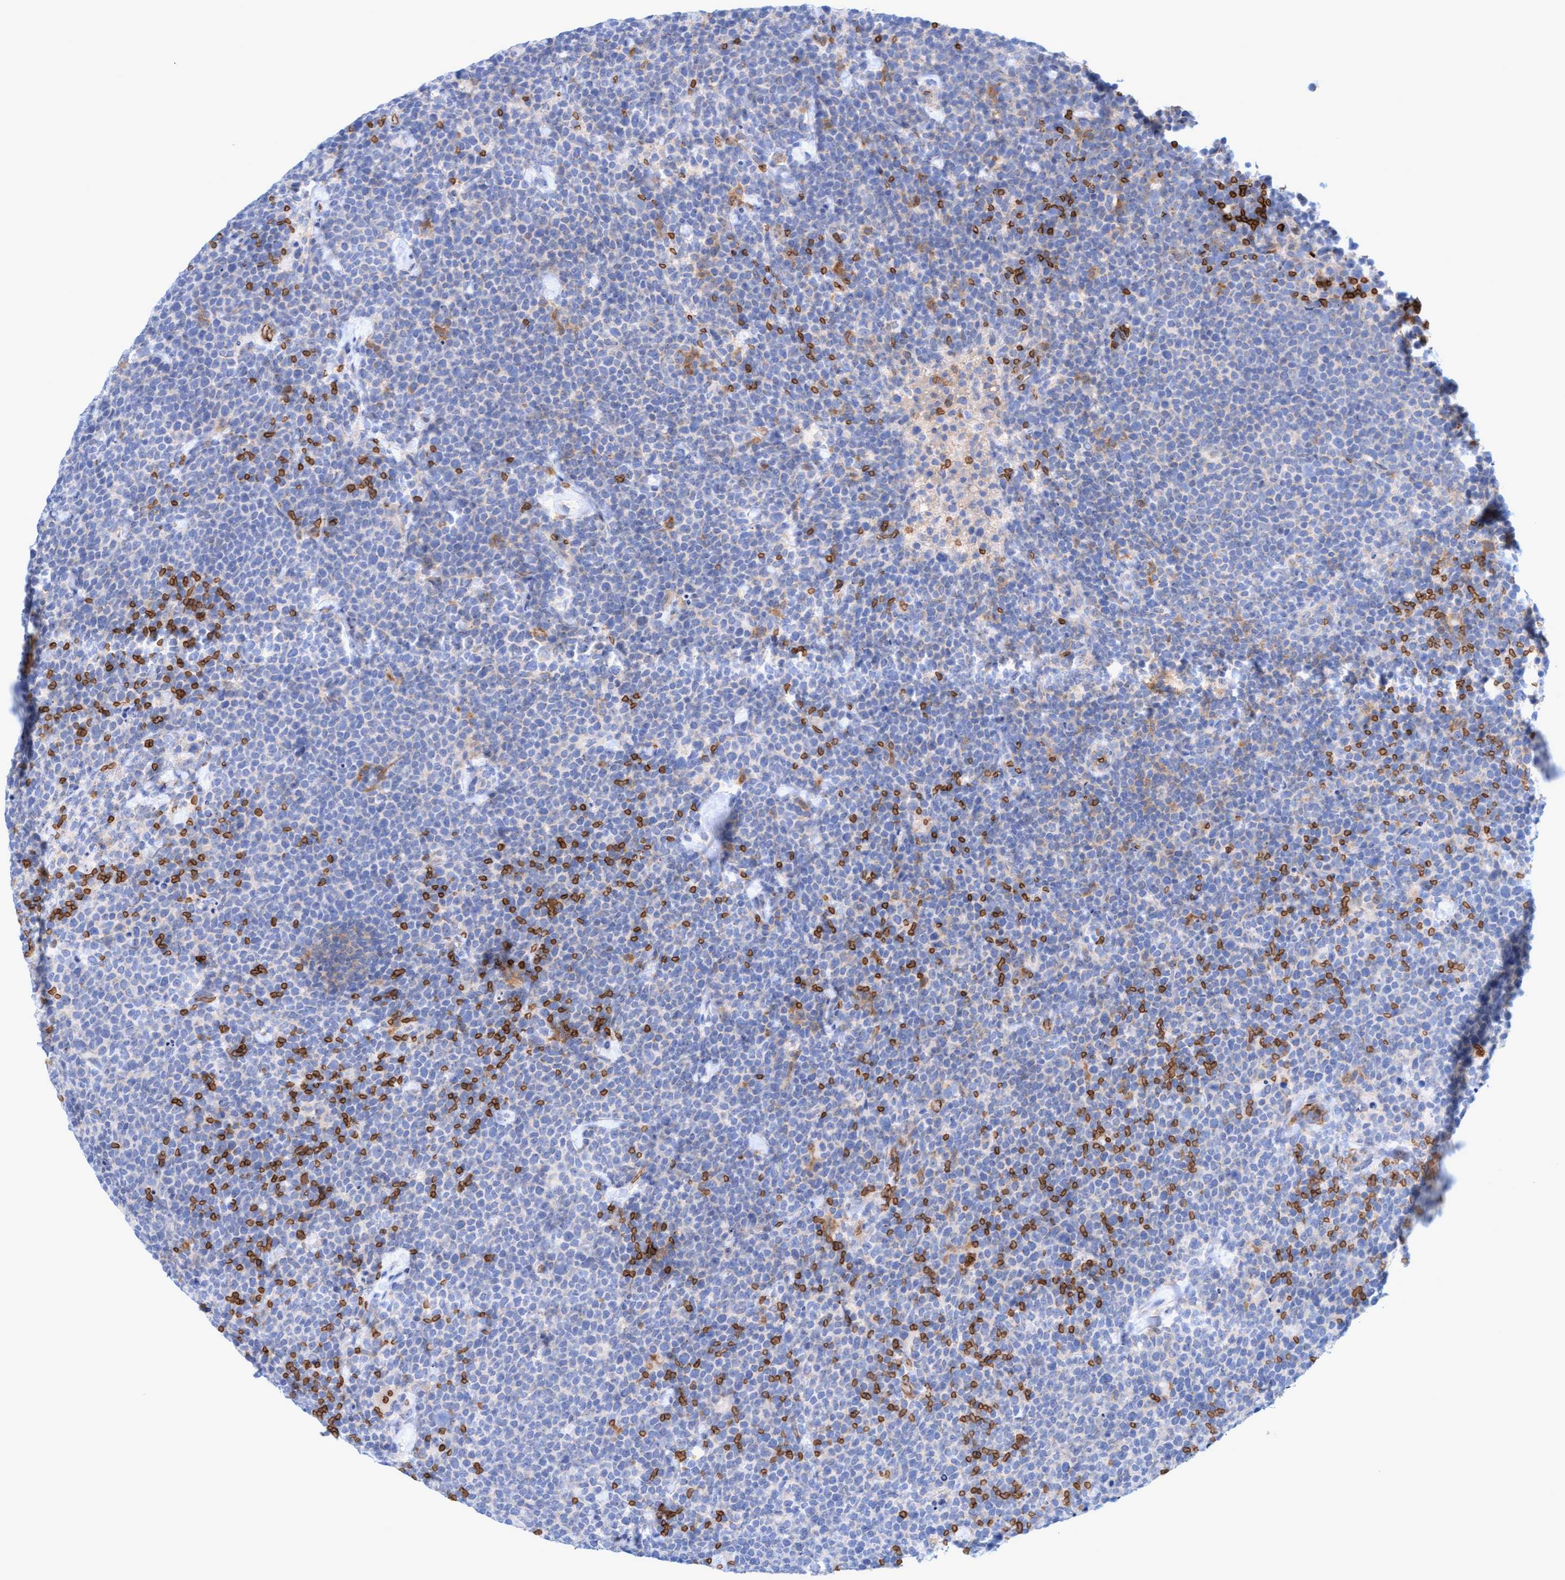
{"staining": {"intensity": "negative", "quantity": "none", "location": "none"}, "tissue": "lymphoma", "cell_type": "Tumor cells", "image_type": "cancer", "snomed": [{"axis": "morphology", "description": "Malignant lymphoma, non-Hodgkin's type, High grade"}, {"axis": "topography", "description": "Lymph node"}], "caption": "This is a micrograph of immunohistochemistry (IHC) staining of high-grade malignant lymphoma, non-Hodgkin's type, which shows no positivity in tumor cells. (Immunohistochemistry, brightfield microscopy, high magnification).", "gene": "SPEM2", "patient": {"sex": "male", "age": 61}}